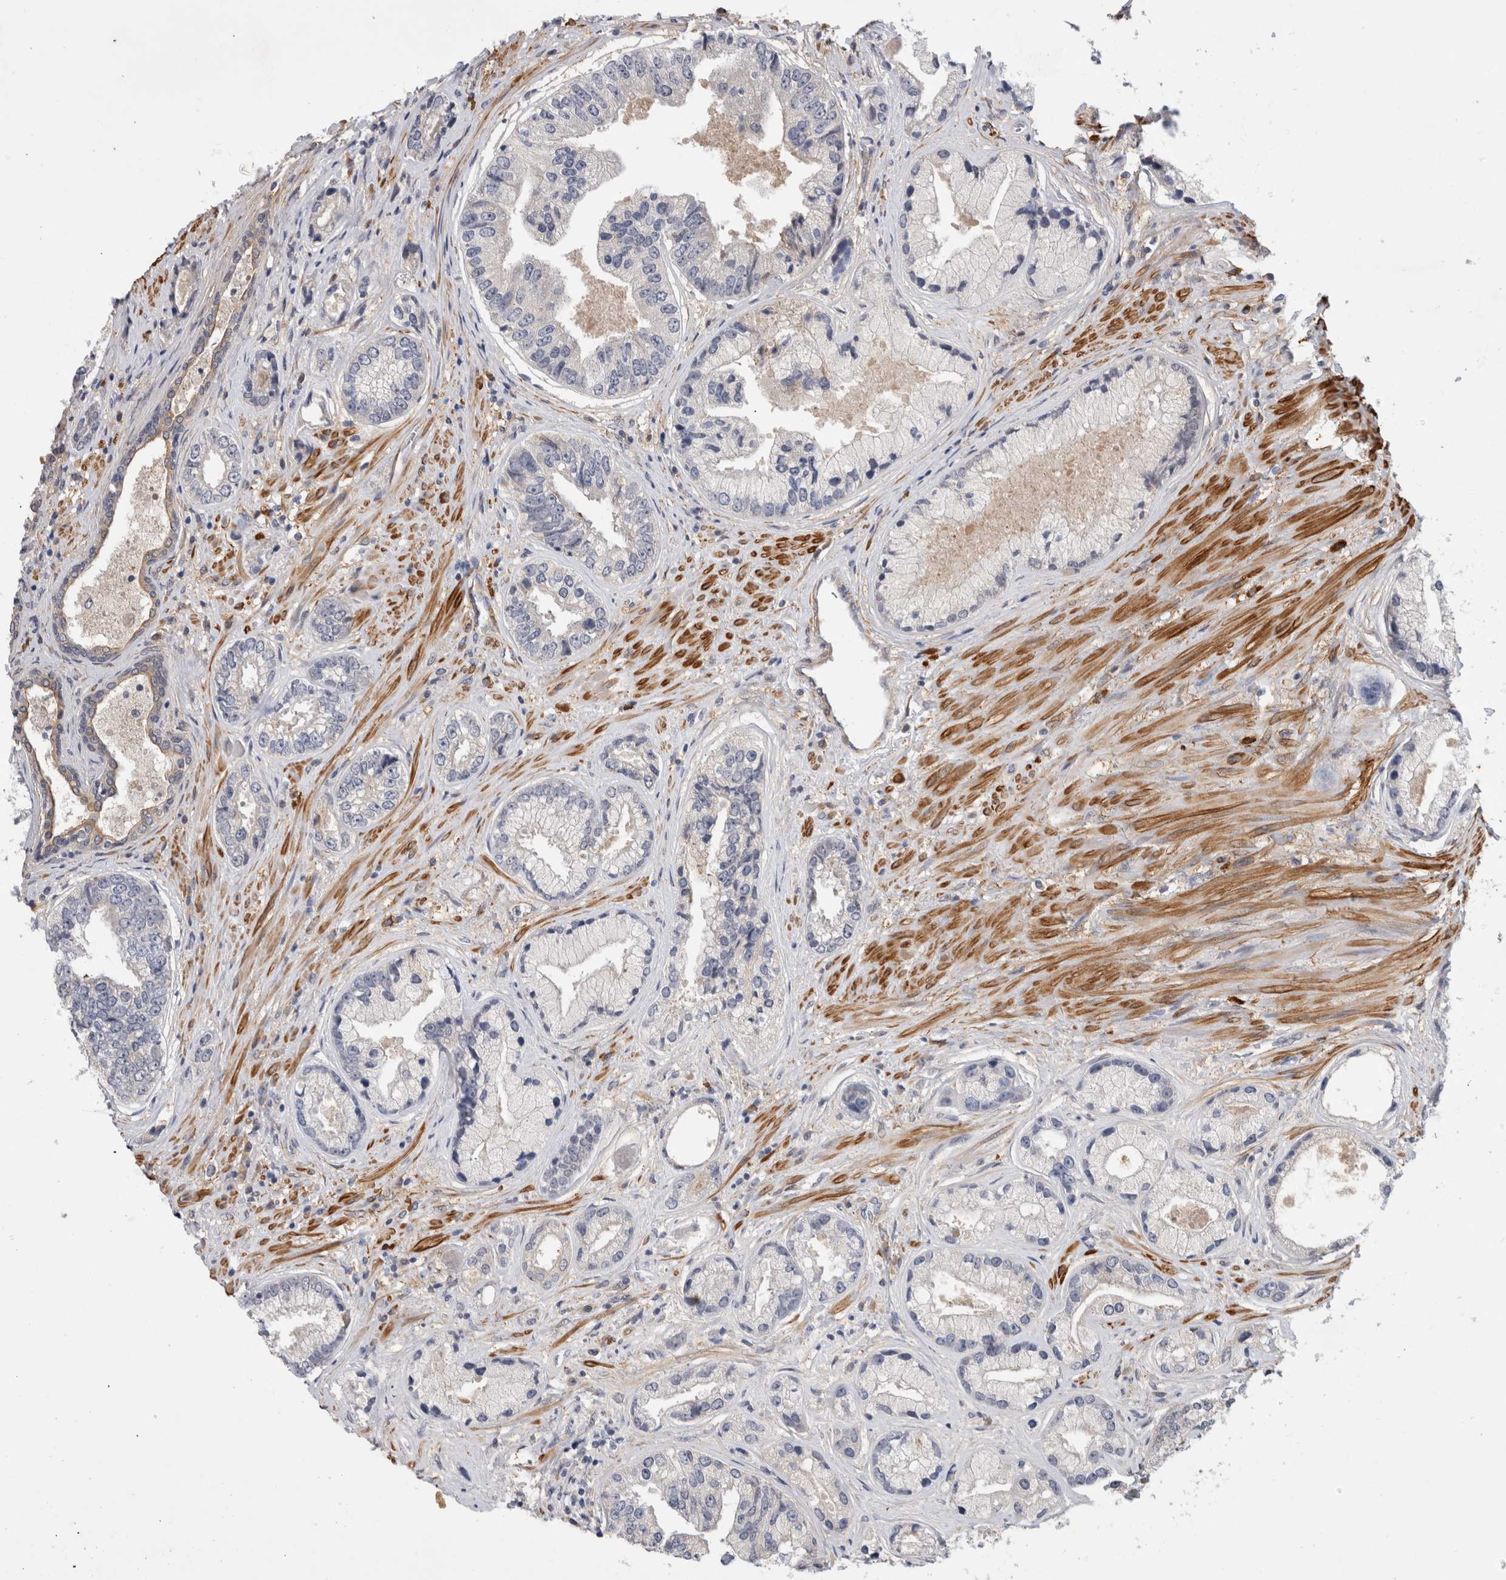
{"staining": {"intensity": "negative", "quantity": "none", "location": "none"}, "tissue": "prostate cancer", "cell_type": "Tumor cells", "image_type": "cancer", "snomed": [{"axis": "morphology", "description": "Adenocarcinoma, High grade"}, {"axis": "topography", "description": "Prostate"}], "caption": "DAB immunohistochemical staining of human prostate cancer shows no significant positivity in tumor cells.", "gene": "PGM1", "patient": {"sex": "male", "age": 61}}